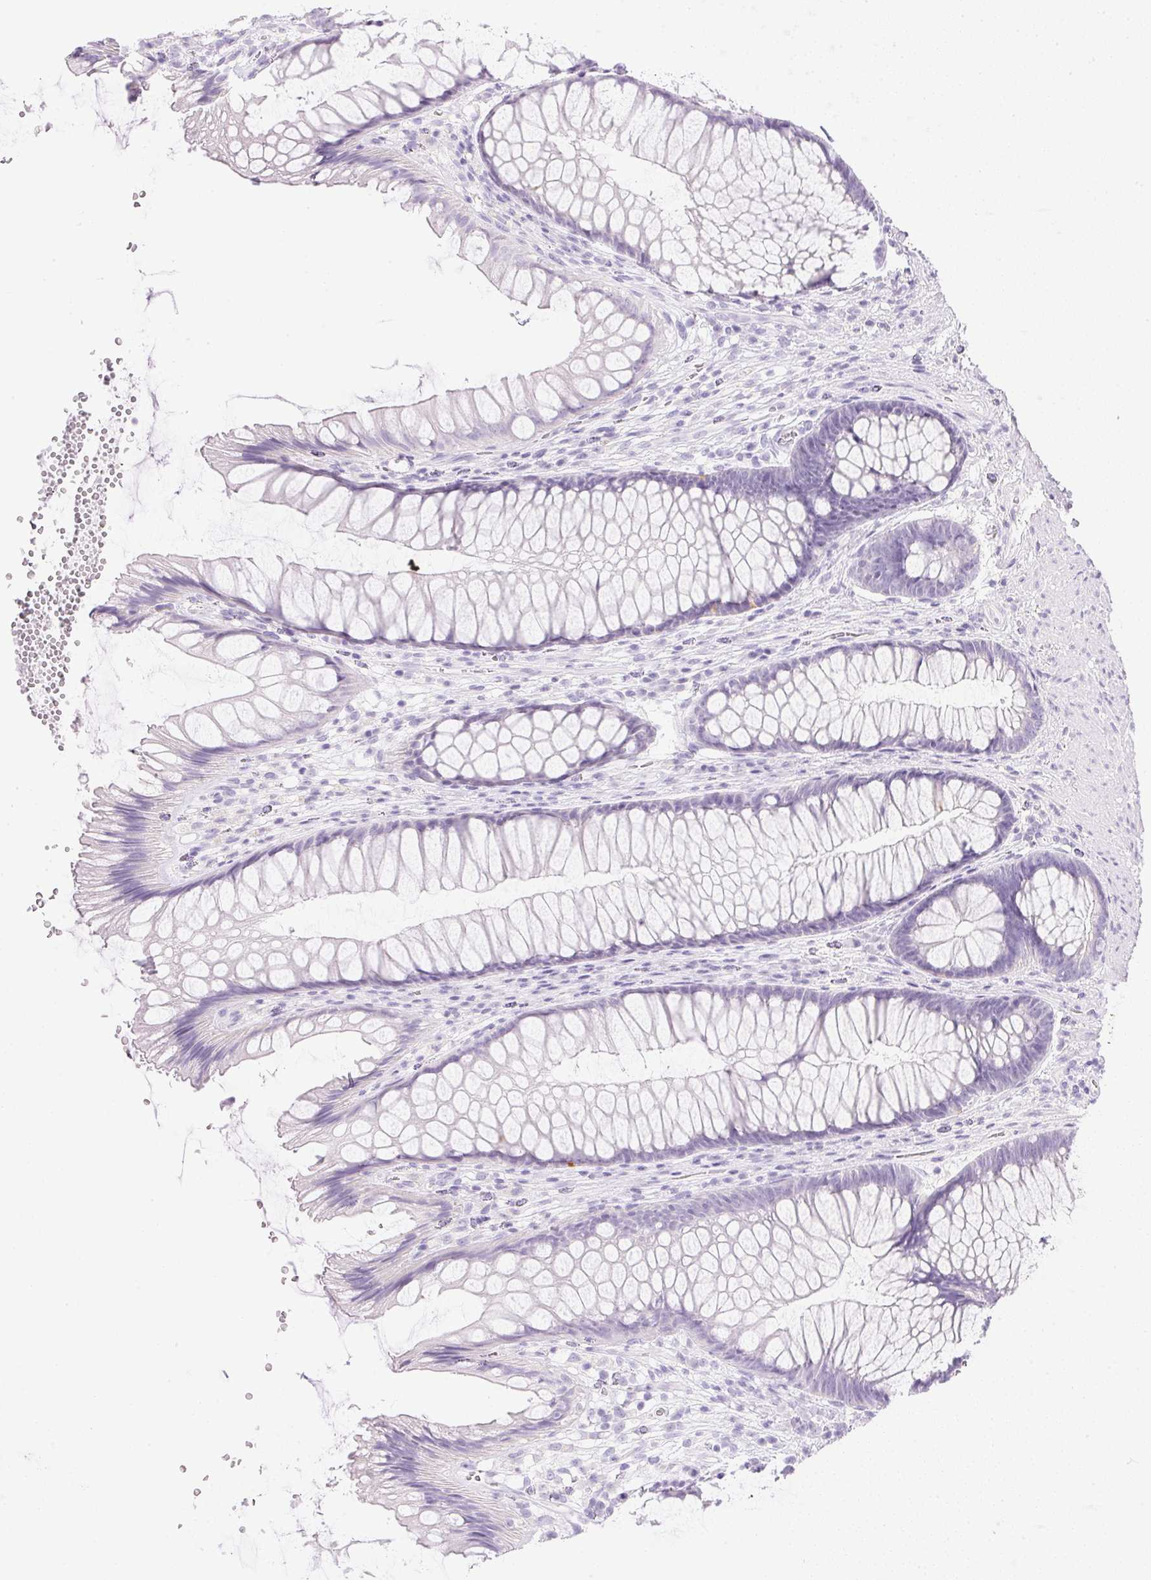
{"staining": {"intensity": "strong", "quantity": "<25%", "location": "cytoplasmic/membranous"}, "tissue": "rectum", "cell_type": "Glandular cells", "image_type": "normal", "snomed": [{"axis": "morphology", "description": "Normal tissue, NOS"}, {"axis": "topography", "description": "Rectum"}], "caption": "Immunohistochemical staining of benign rectum reveals strong cytoplasmic/membranous protein staining in about <25% of glandular cells. The staining was performed using DAB, with brown indicating positive protein expression. Nuclei are stained blue with hematoxylin.", "gene": "CPB1", "patient": {"sex": "male", "age": 53}}